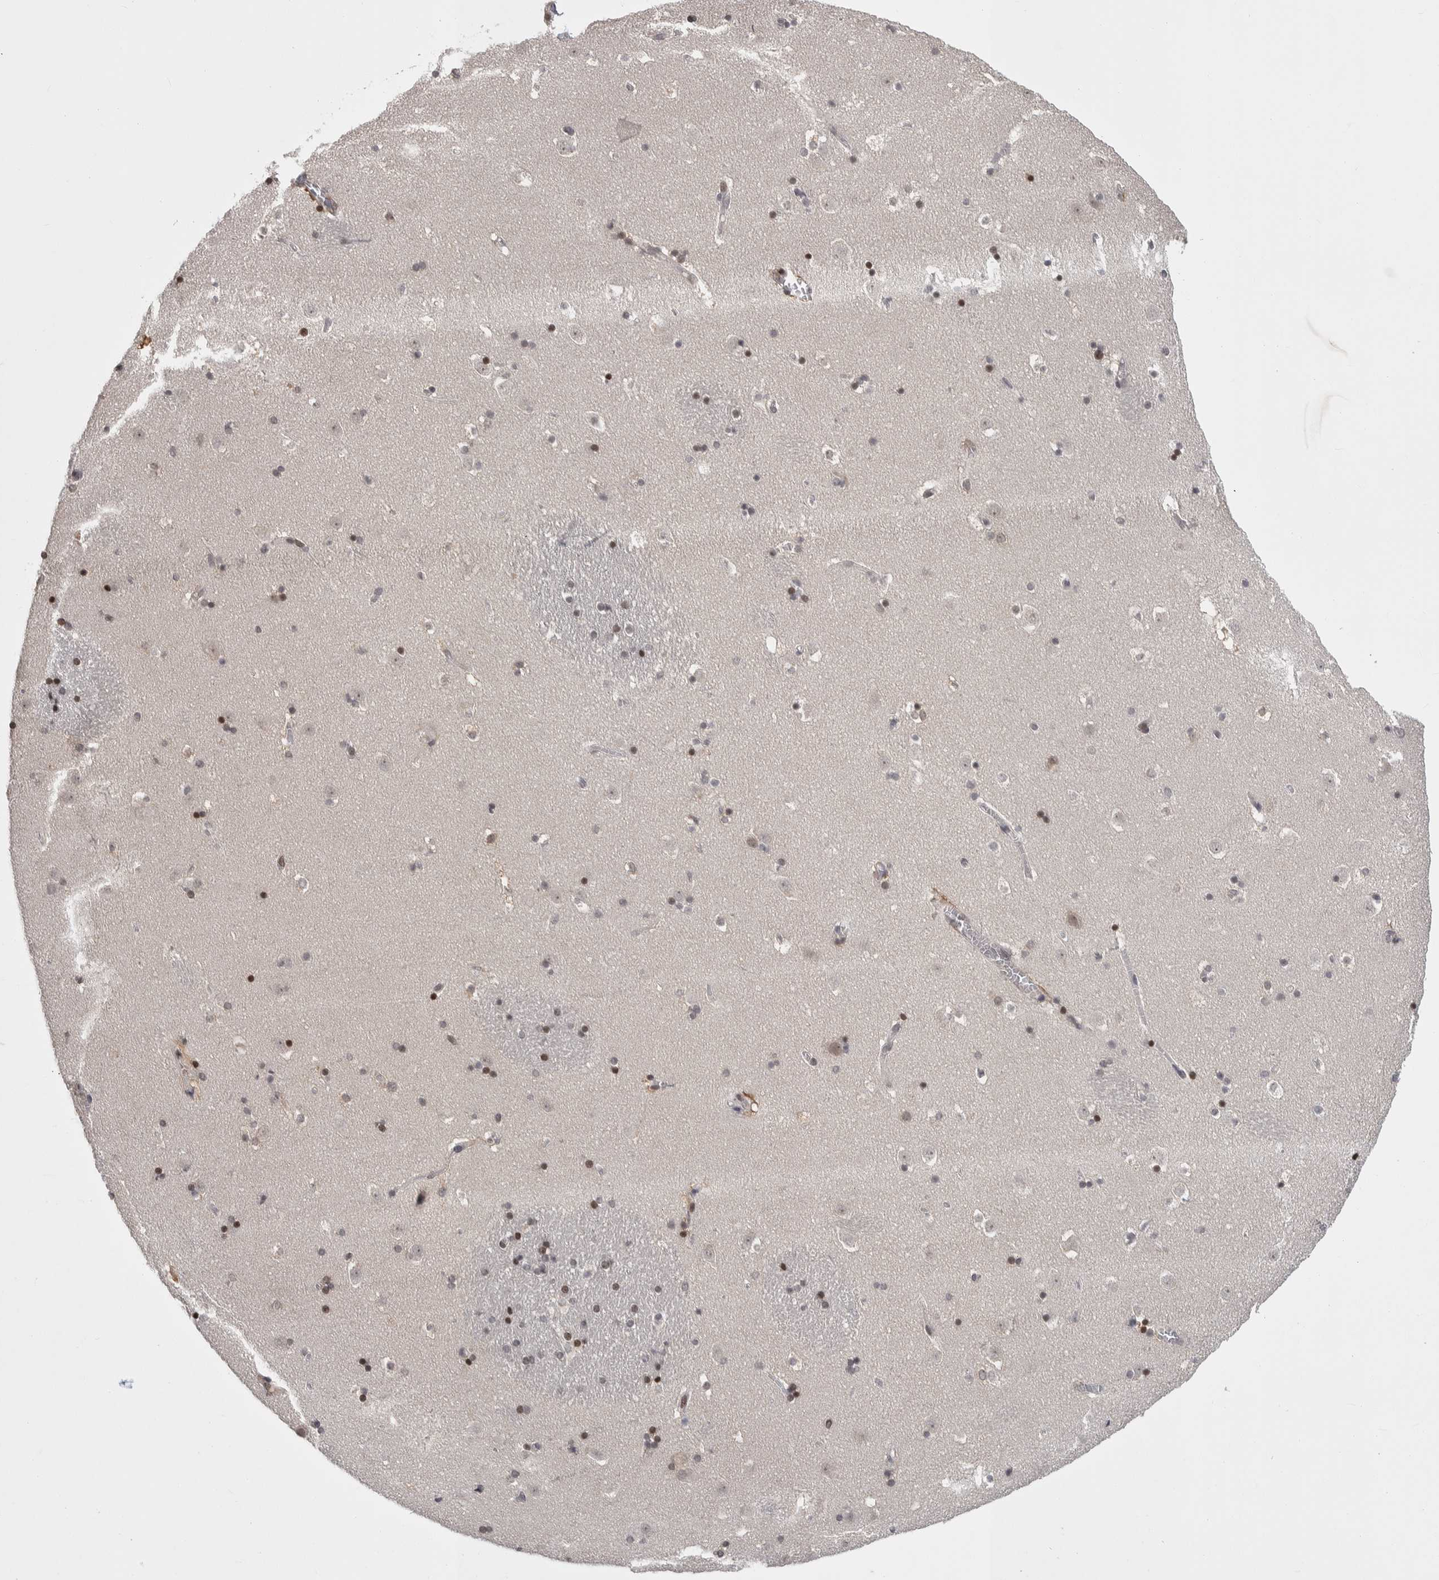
{"staining": {"intensity": "moderate", "quantity": "25%-75%", "location": "nuclear"}, "tissue": "caudate", "cell_type": "Glial cells", "image_type": "normal", "snomed": [{"axis": "morphology", "description": "Normal tissue, NOS"}, {"axis": "topography", "description": "Lateral ventricle wall"}], "caption": "A high-resolution photomicrograph shows IHC staining of normal caudate, which reveals moderate nuclear positivity in approximately 25%-75% of glial cells. (Brightfield microscopy of DAB IHC at high magnification).", "gene": "ZSCAN21", "patient": {"sex": "male", "age": 45}}